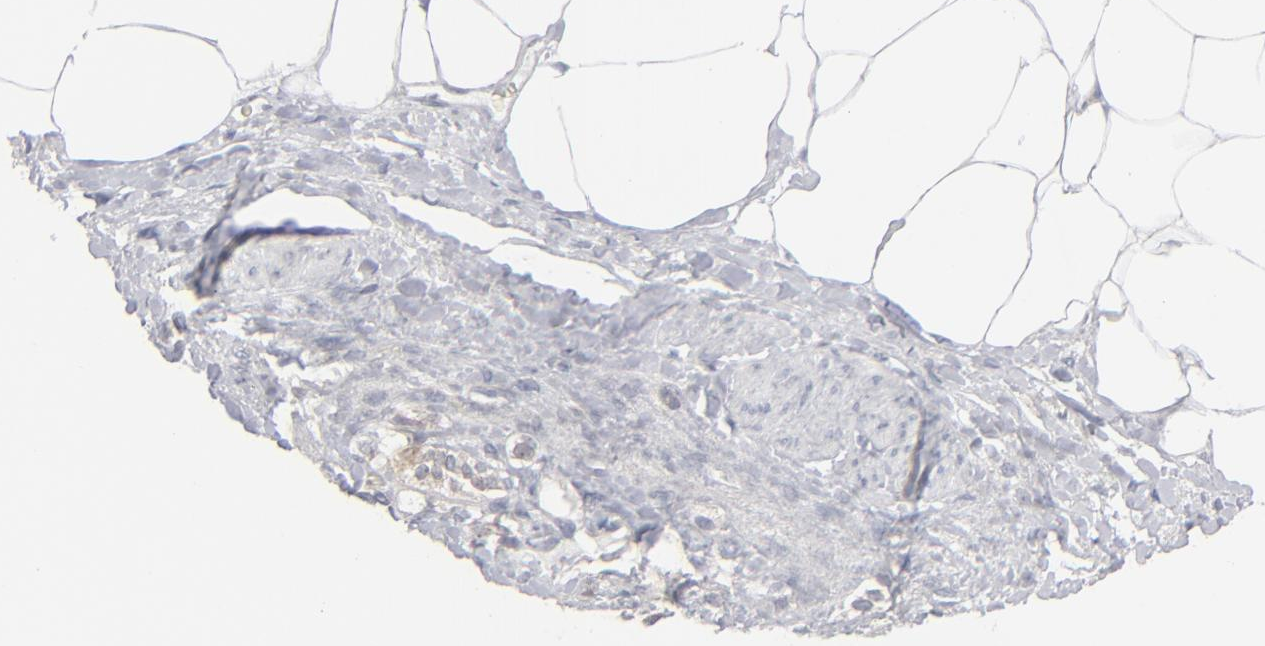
{"staining": {"intensity": "weak", "quantity": "25%-75%", "location": "cytoplasmic/membranous"}, "tissue": "adrenal gland", "cell_type": "Glandular cells", "image_type": "normal", "snomed": [{"axis": "morphology", "description": "Normal tissue, NOS"}, {"axis": "topography", "description": "Adrenal gland"}], "caption": "The image reveals immunohistochemical staining of benign adrenal gland. There is weak cytoplasmic/membranous staining is seen in about 25%-75% of glandular cells.", "gene": "POF1B", "patient": {"sex": "male", "age": 35}}